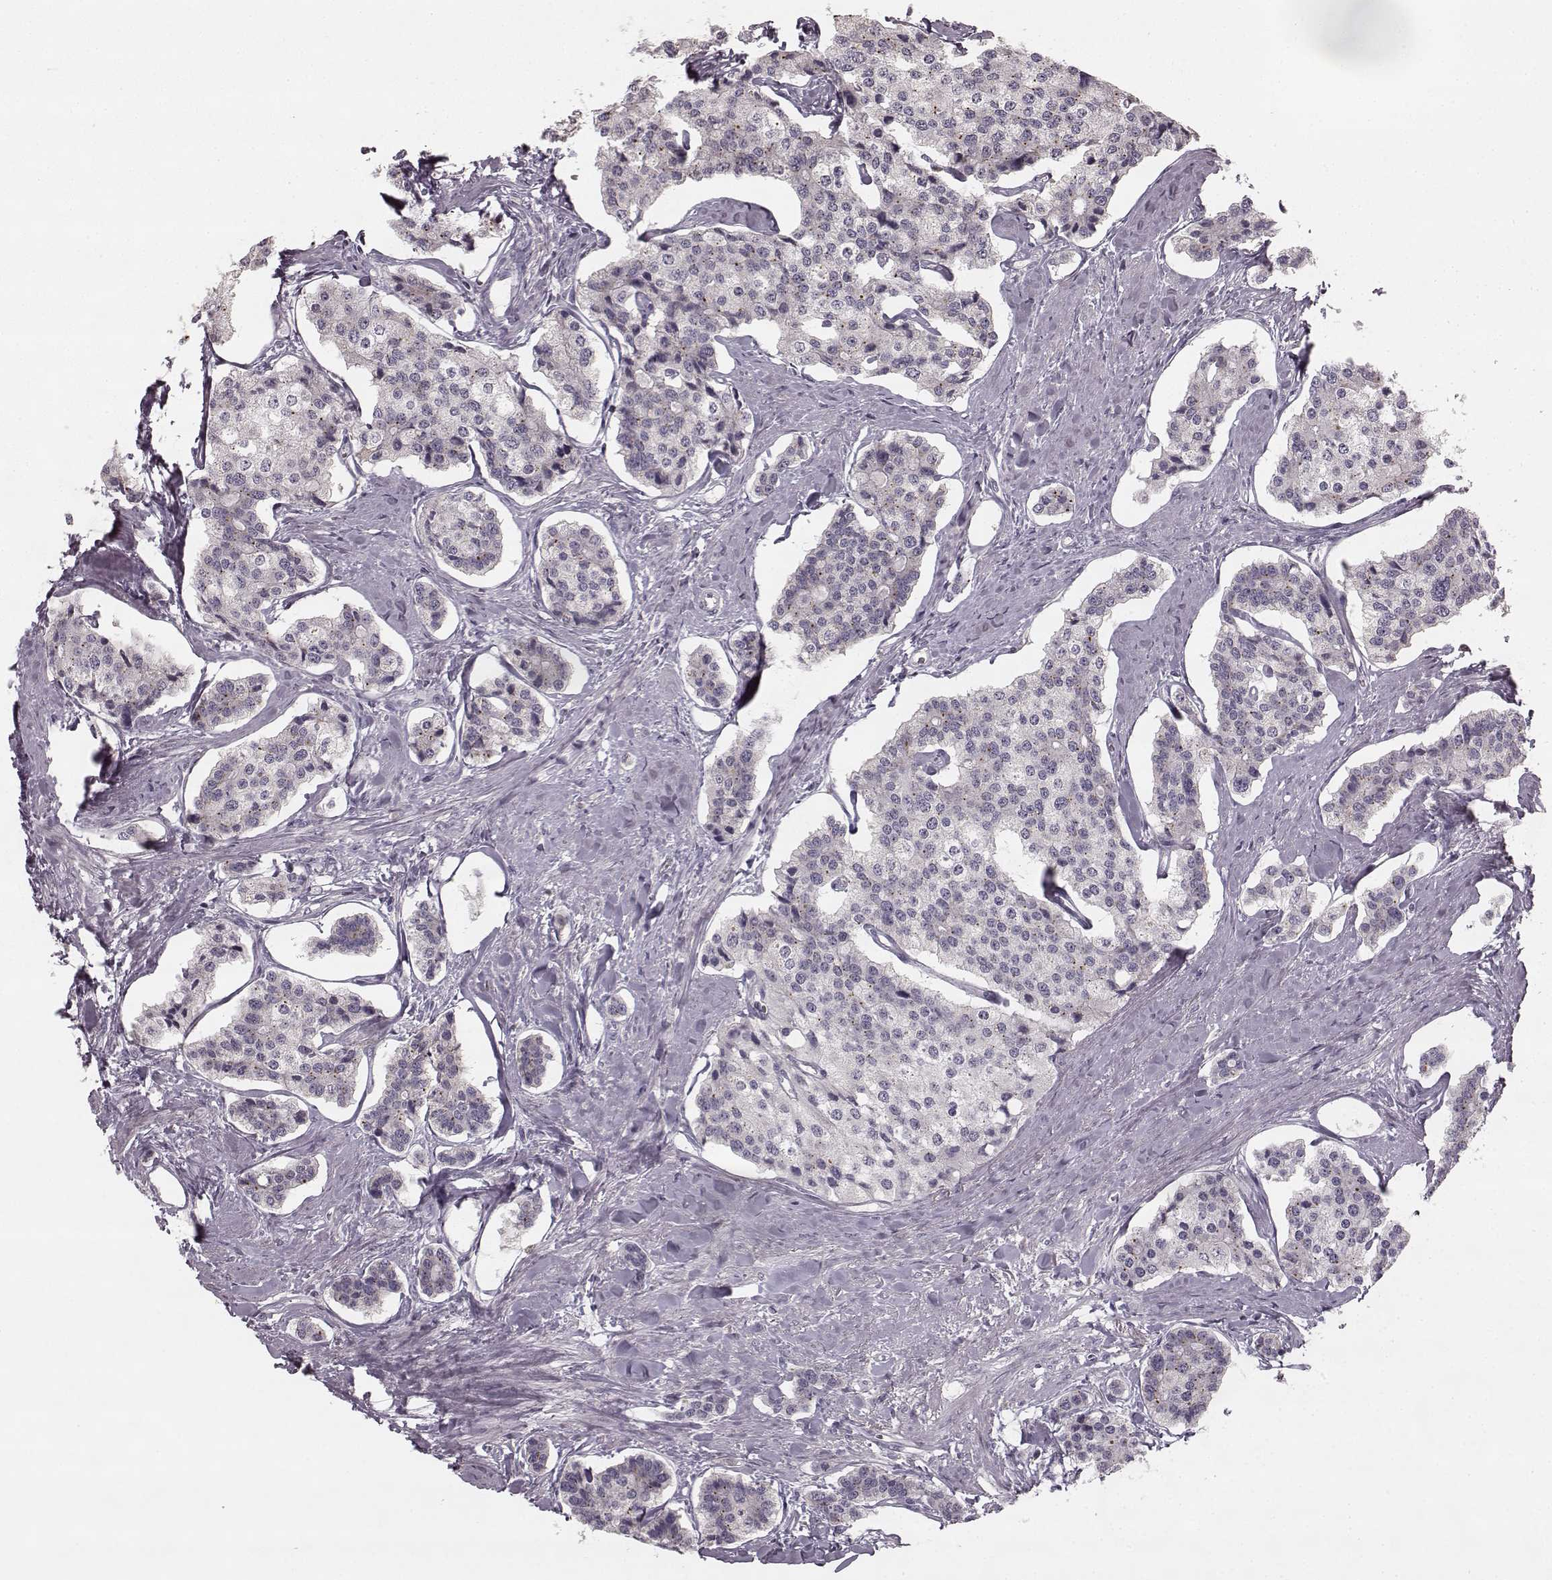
{"staining": {"intensity": "negative", "quantity": "none", "location": "none"}, "tissue": "carcinoid", "cell_type": "Tumor cells", "image_type": "cancer", "snomed": [{"axis": "morphology", "description": "Carcinoid, malignant, NOS"}, {"axis": "topography", "description": "Small intestine"}], "caption": "Image shows no protein staining in tumor cells of malignant carcinoid tissue.", "gene": "HMMR", "patient": {"sex": "female", "age": 65}}